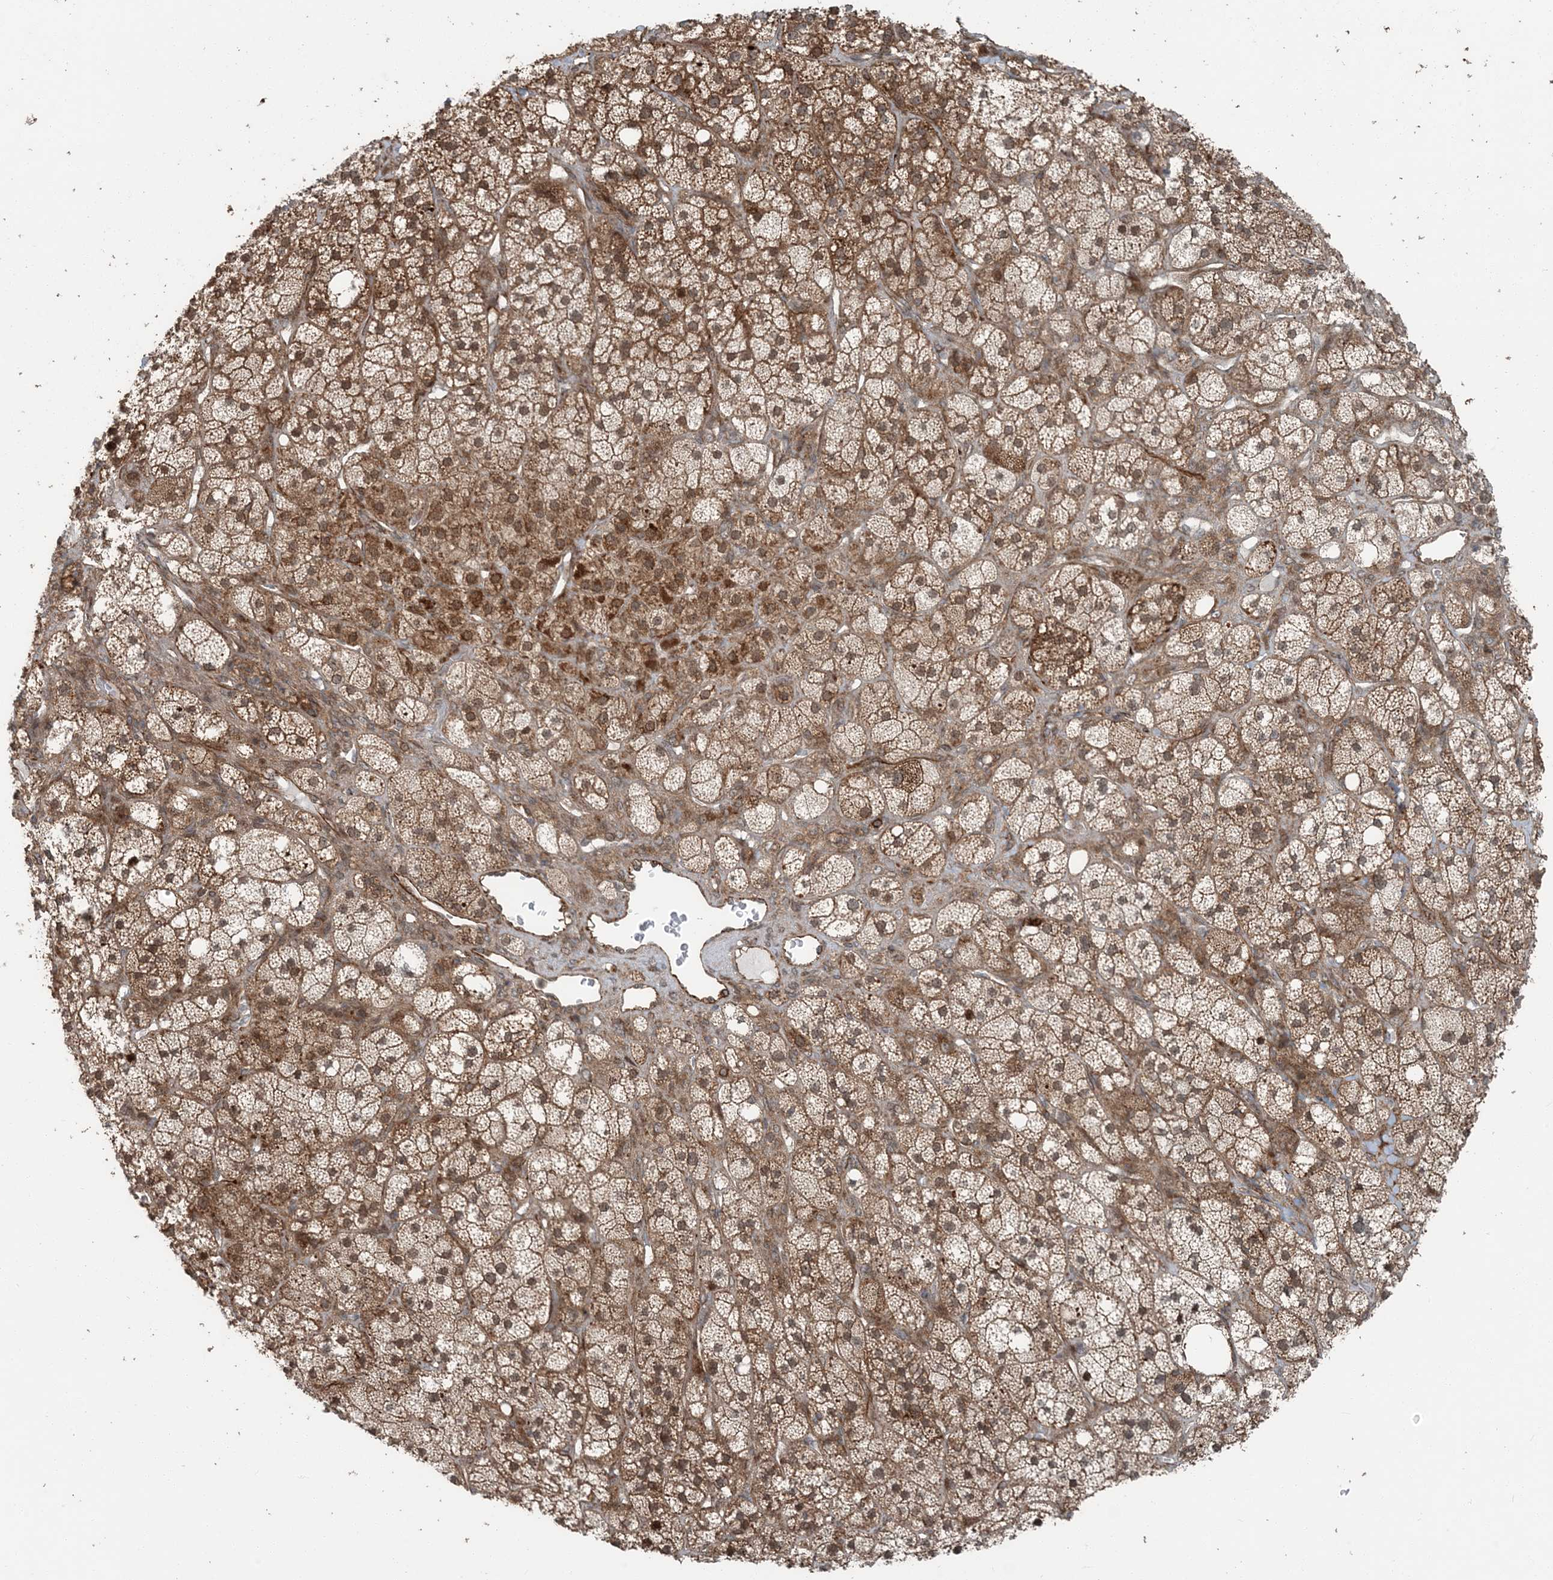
{"staining": {"intensity": "moderate", "quantity": ">75%", "location": "cytoplasmic/membranous,nuclear"}, "tissue": "adrenal gland", "cell_type": "Glandular cells", "image_type": "normal", "snomed": [{"axis": "morphology", "description": "Normal tissue, NOS"}, {"axis": "topography", "description": "Adrenal gland"}], "caption": "The micrograph exhibits staining of normal adrenal gland, revealing moderate cytoplasmic/membranous,nuclear protein staining (brown color) within glandular cells.", "gene": "EDEM2", "patient": {"sex": "male", "age": 61}}